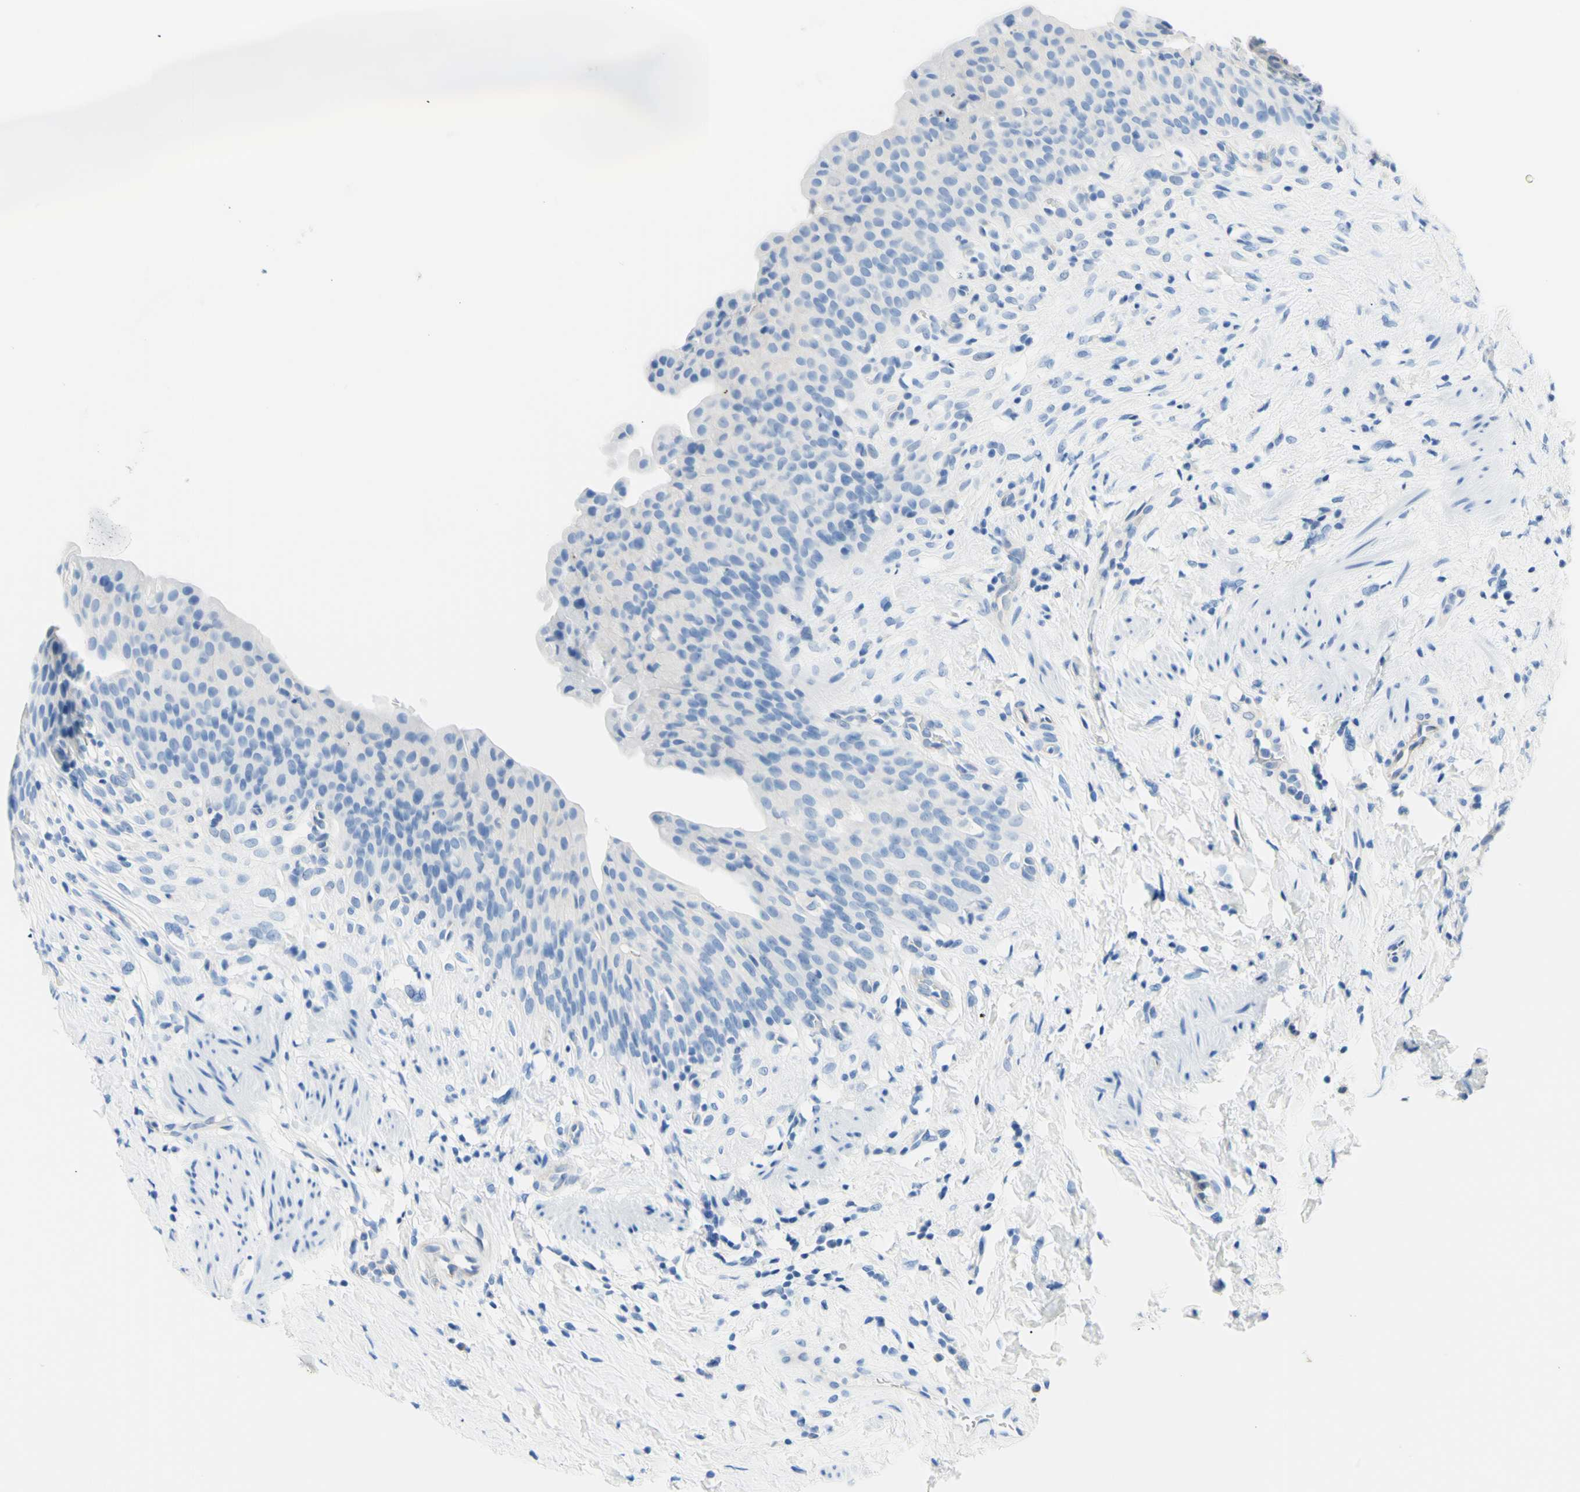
{"staining": {"intensity": "negative", "quantity": "none", "location": "none"}, "tissue": "urinary bladder", "cell_type": "Urothelial cells", "image_type": "normal", "snomed": [{"axis": "morphology", "description": "Normal tissue, NOS"}, {"axis": "topography", "description": "Urinary bladder"}], "caption": "DAB (3,3'-diaminobenzidine) immunohistochemical staining of unremarkable urinary bladder exhibits no significant expression in urothelial cells. (DAB immunohistochemistry, high magnification).", "gene": "HPCA", "patient": {"sex": "female", "age": 79}}